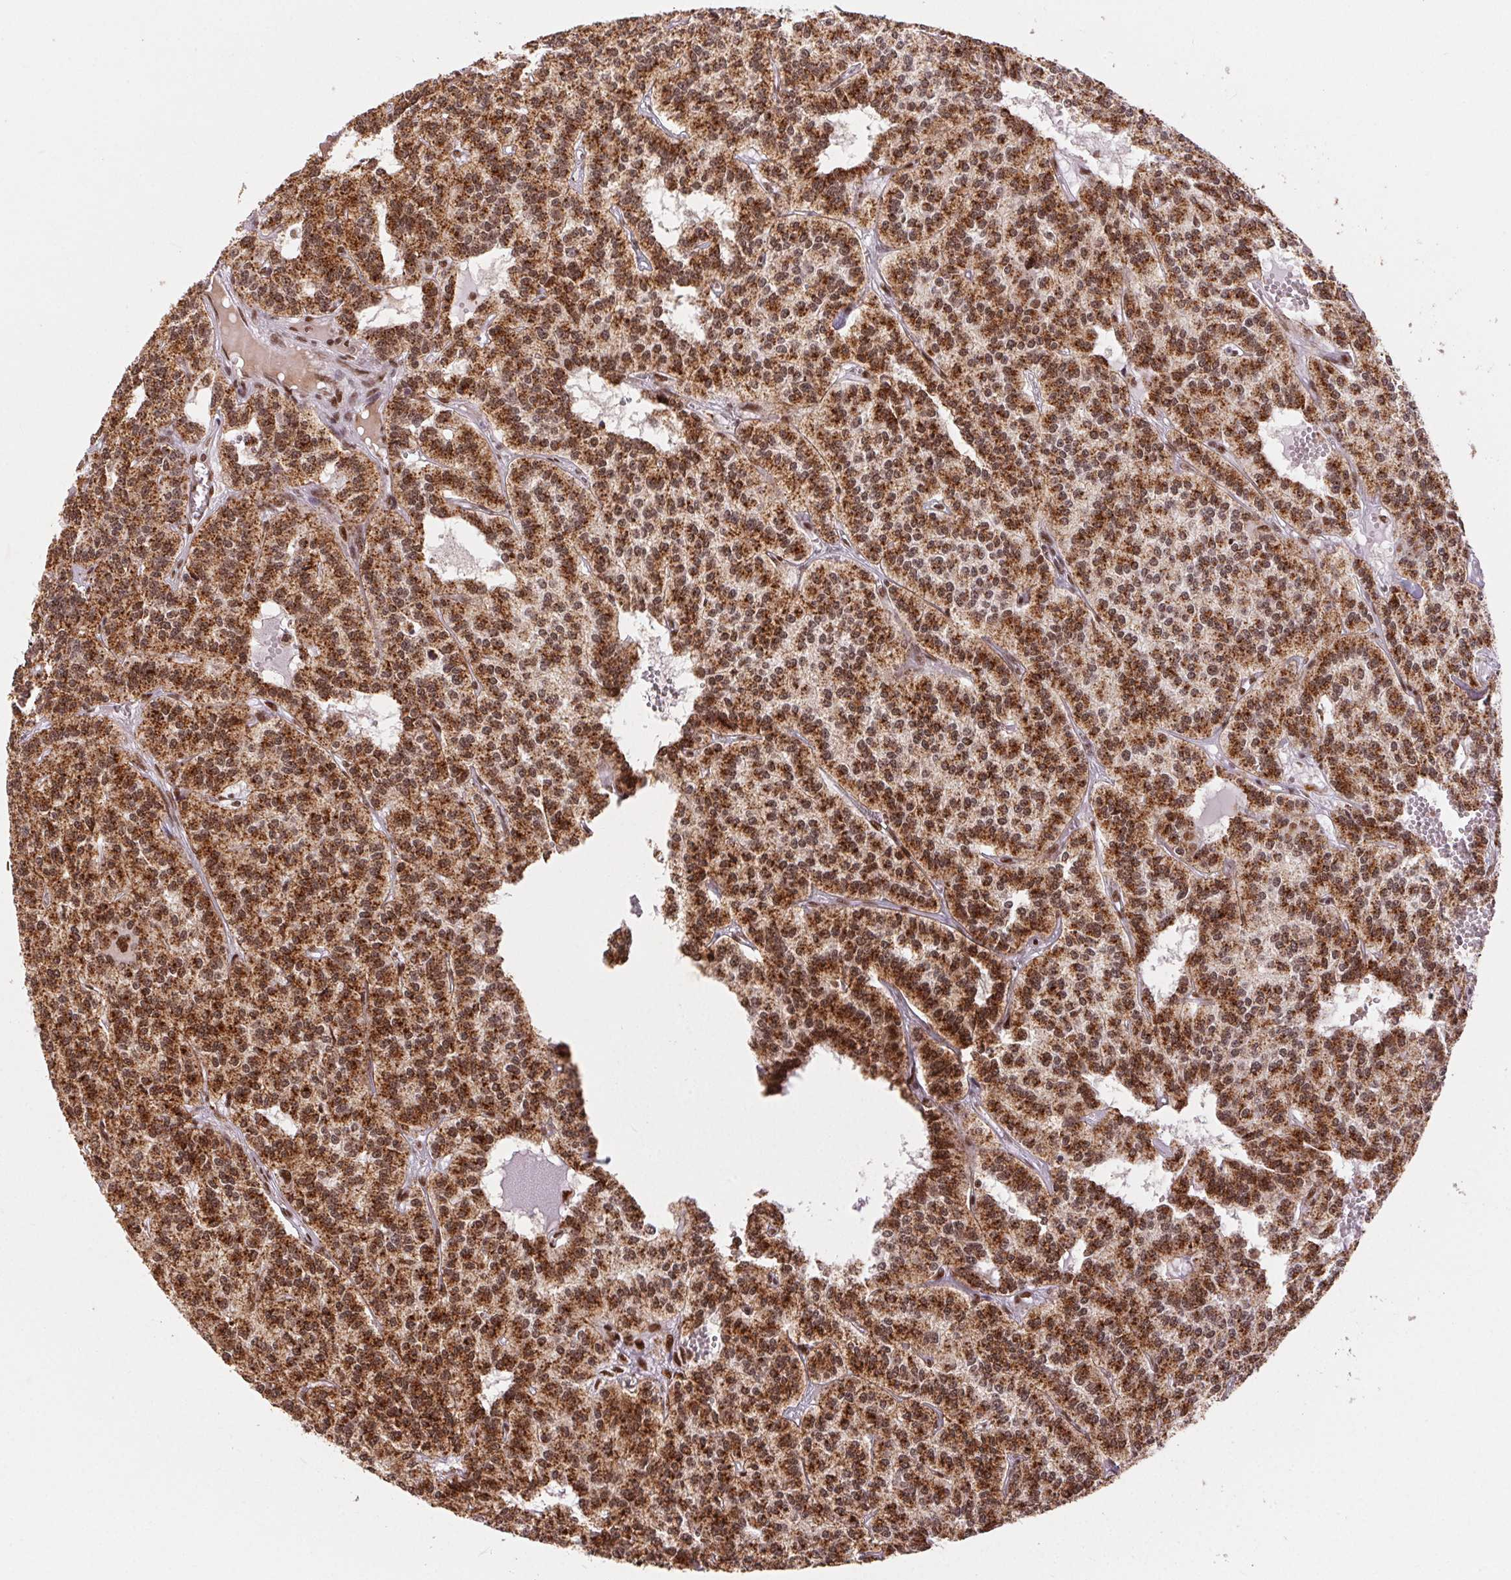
{"staining": {"intensity": "strong", "quantity": ">75%", "location": "cytoplasmic/membranous,nuclear"}, "tissue": "carcinoid", "cell_type": "Tumor cells", "image_type": "cancer", "snomed": [{"axis": "morphology", "description": "Carcinoid, malignant, NOS"}, {"axis": "topography", "description": "Lung"}], "caption": "Immunohistochemical staining of human carcinoid (malignant) reveals high levels of strong cytoplasmic/membranous and nuclear positivity in about >75% of tumor cells.", "gene": "ZNF80", "patient": {"sex": "female", "age": 71}}